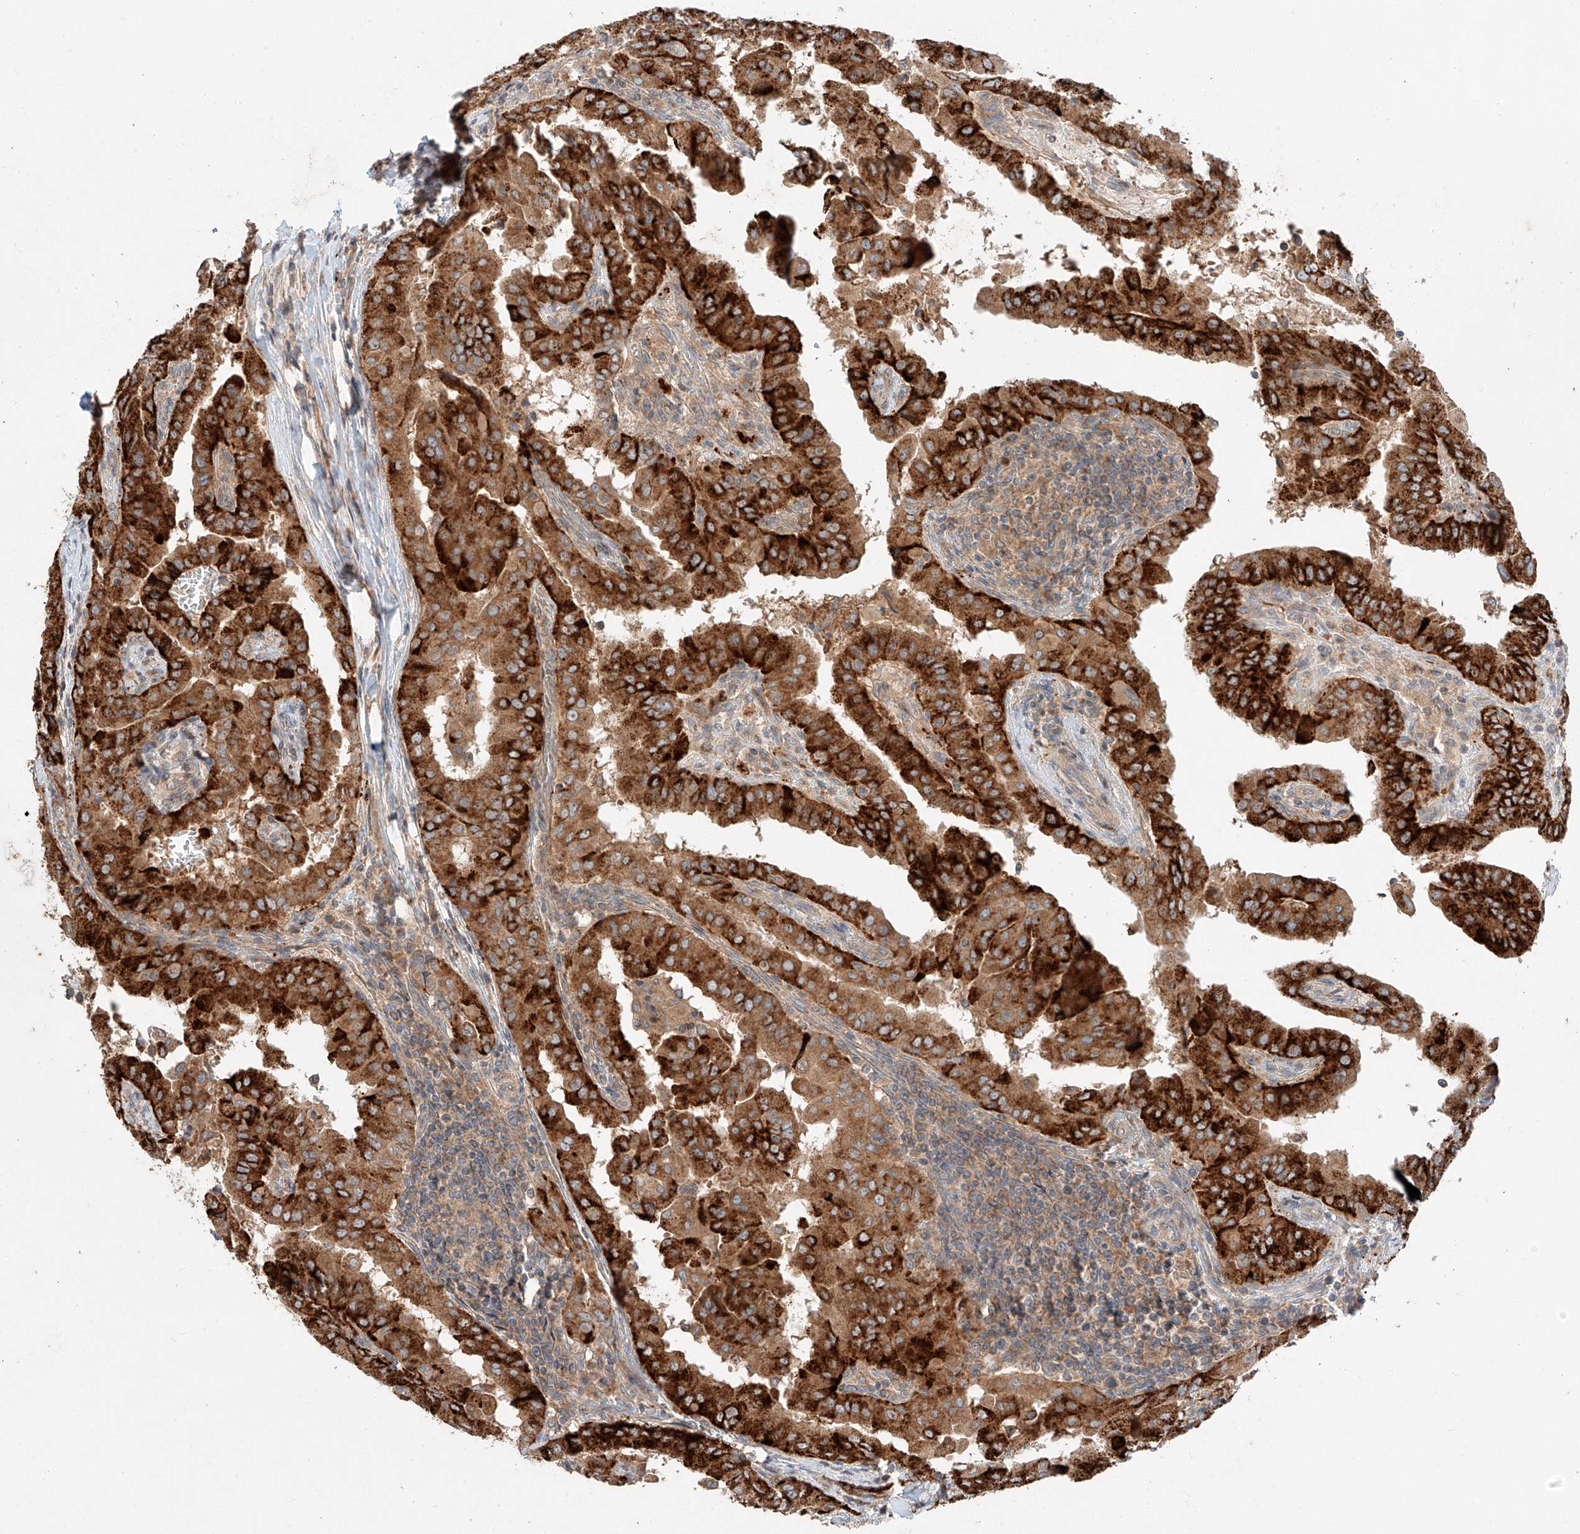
{"staining": {"intensity": "strong", "quantity": ">75%", "location": "cytoplasmic/membranous"}, "tissue": "thyroid cancer", "cell_type": "Tumor cells", "image_type": "cancer", "snomed": [{"axis": "morphology", "description": "Papillary adenocarcinoma, NOS"}, {"axis": "topography", "description": "Thyroid gland"}], "caption": "DAB (3,3'-diaminobenzidine) immunohistochemical staining of thyroid cancer shows strong cytoplasmic/membranous protein expression in approximately >75% of tumor cells.", "gene": "XPNPEP1", "patient": {"sex": "male", "age": 33}}